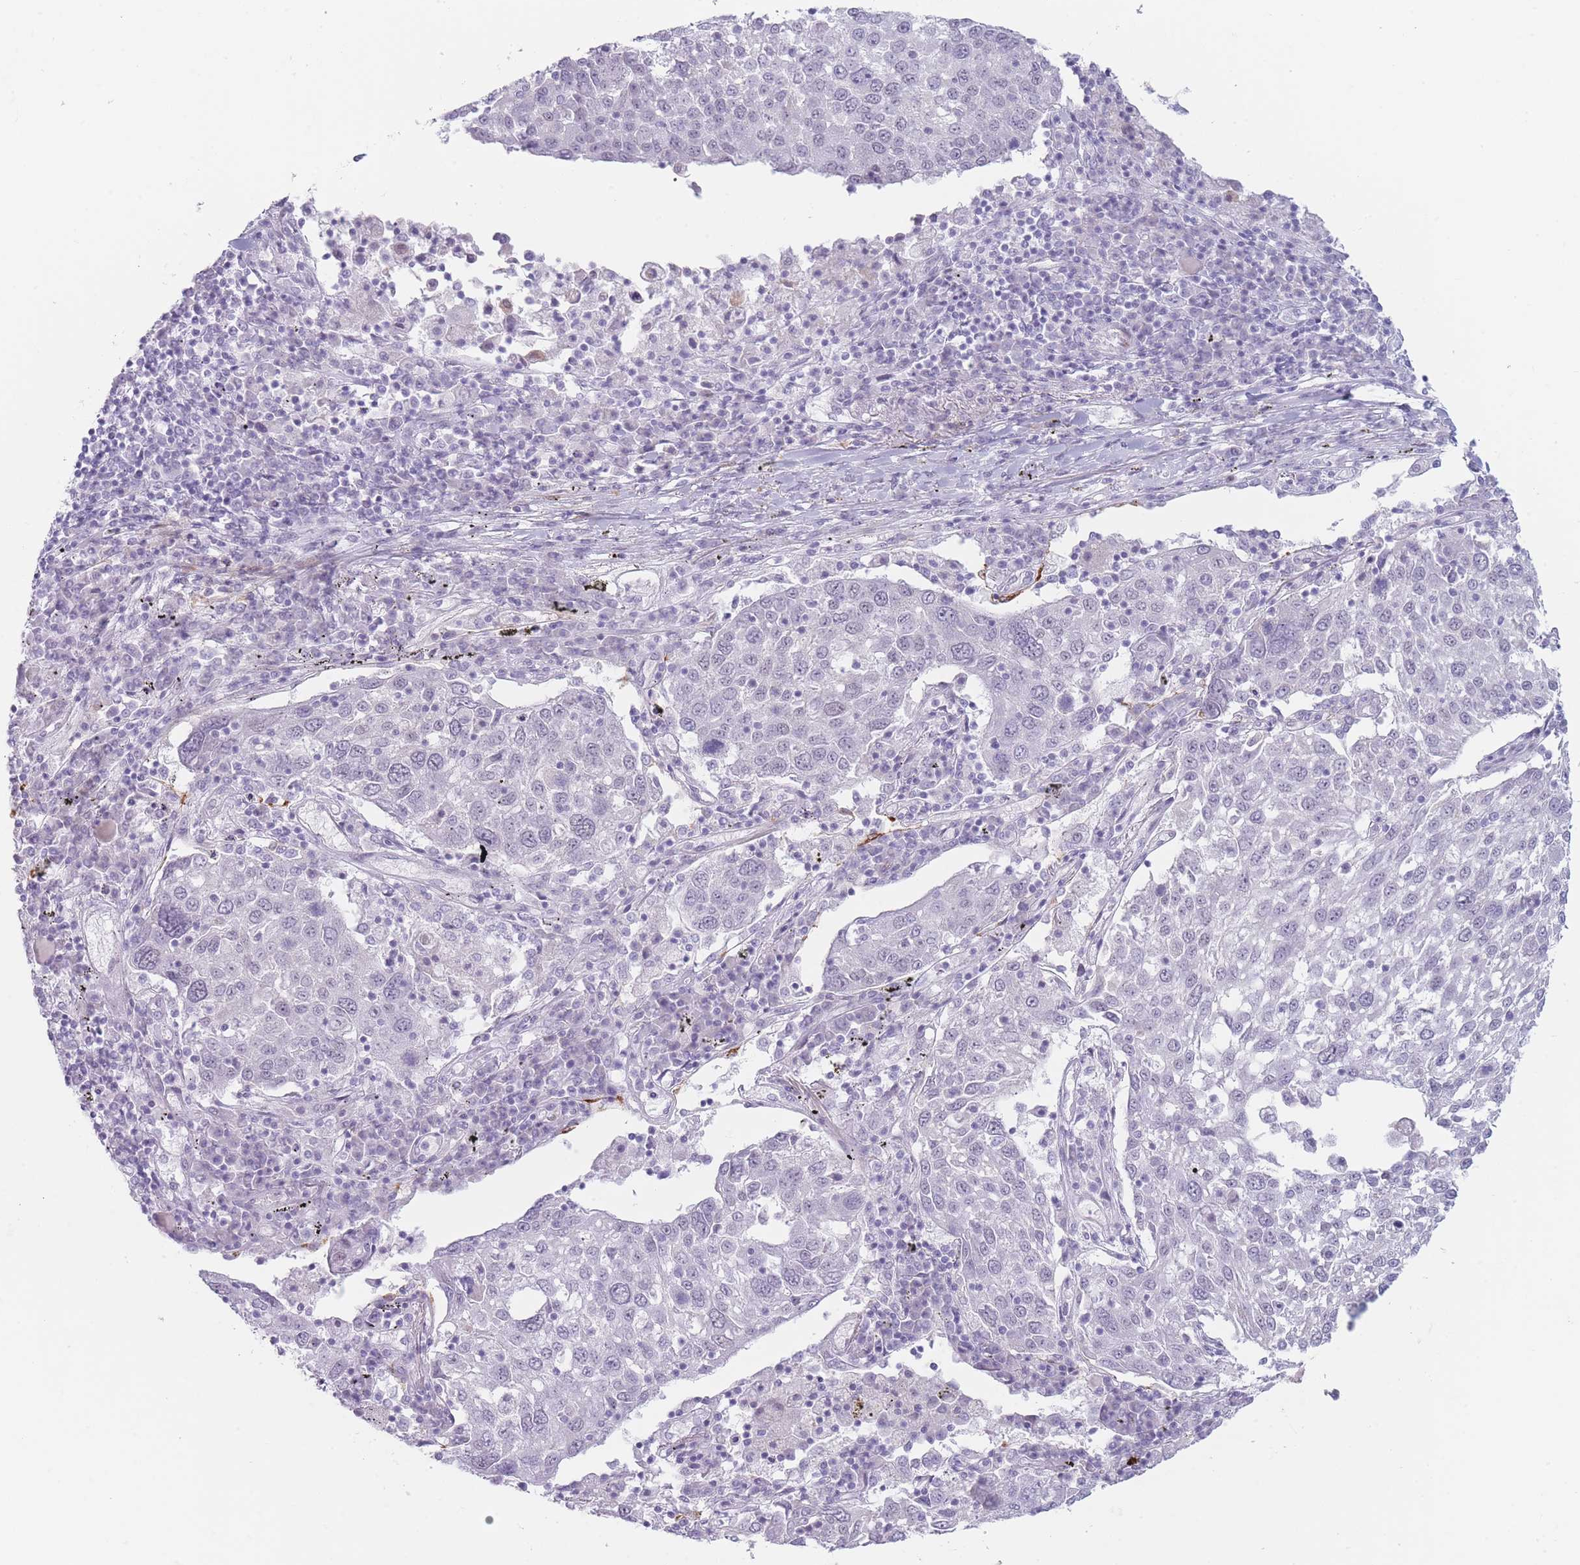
{"staining": {"intensity": "negative", "quantity": "none", "location": "none"}, "tissue": "lung cancer", "cell_type": "Tumor cells", "image_type": "cancer", "snomed": [{"axis": "morphology", "description": "Squamous cell carcinoma, NOS"}, {"axis": "topography", "description": "Lung"}], "caption": "Tumor cells show no significant protein staining in squamous cell carcinoma (lung).", "gene": "IFNA6", "patient": {"sex": "male", "age": 65}}